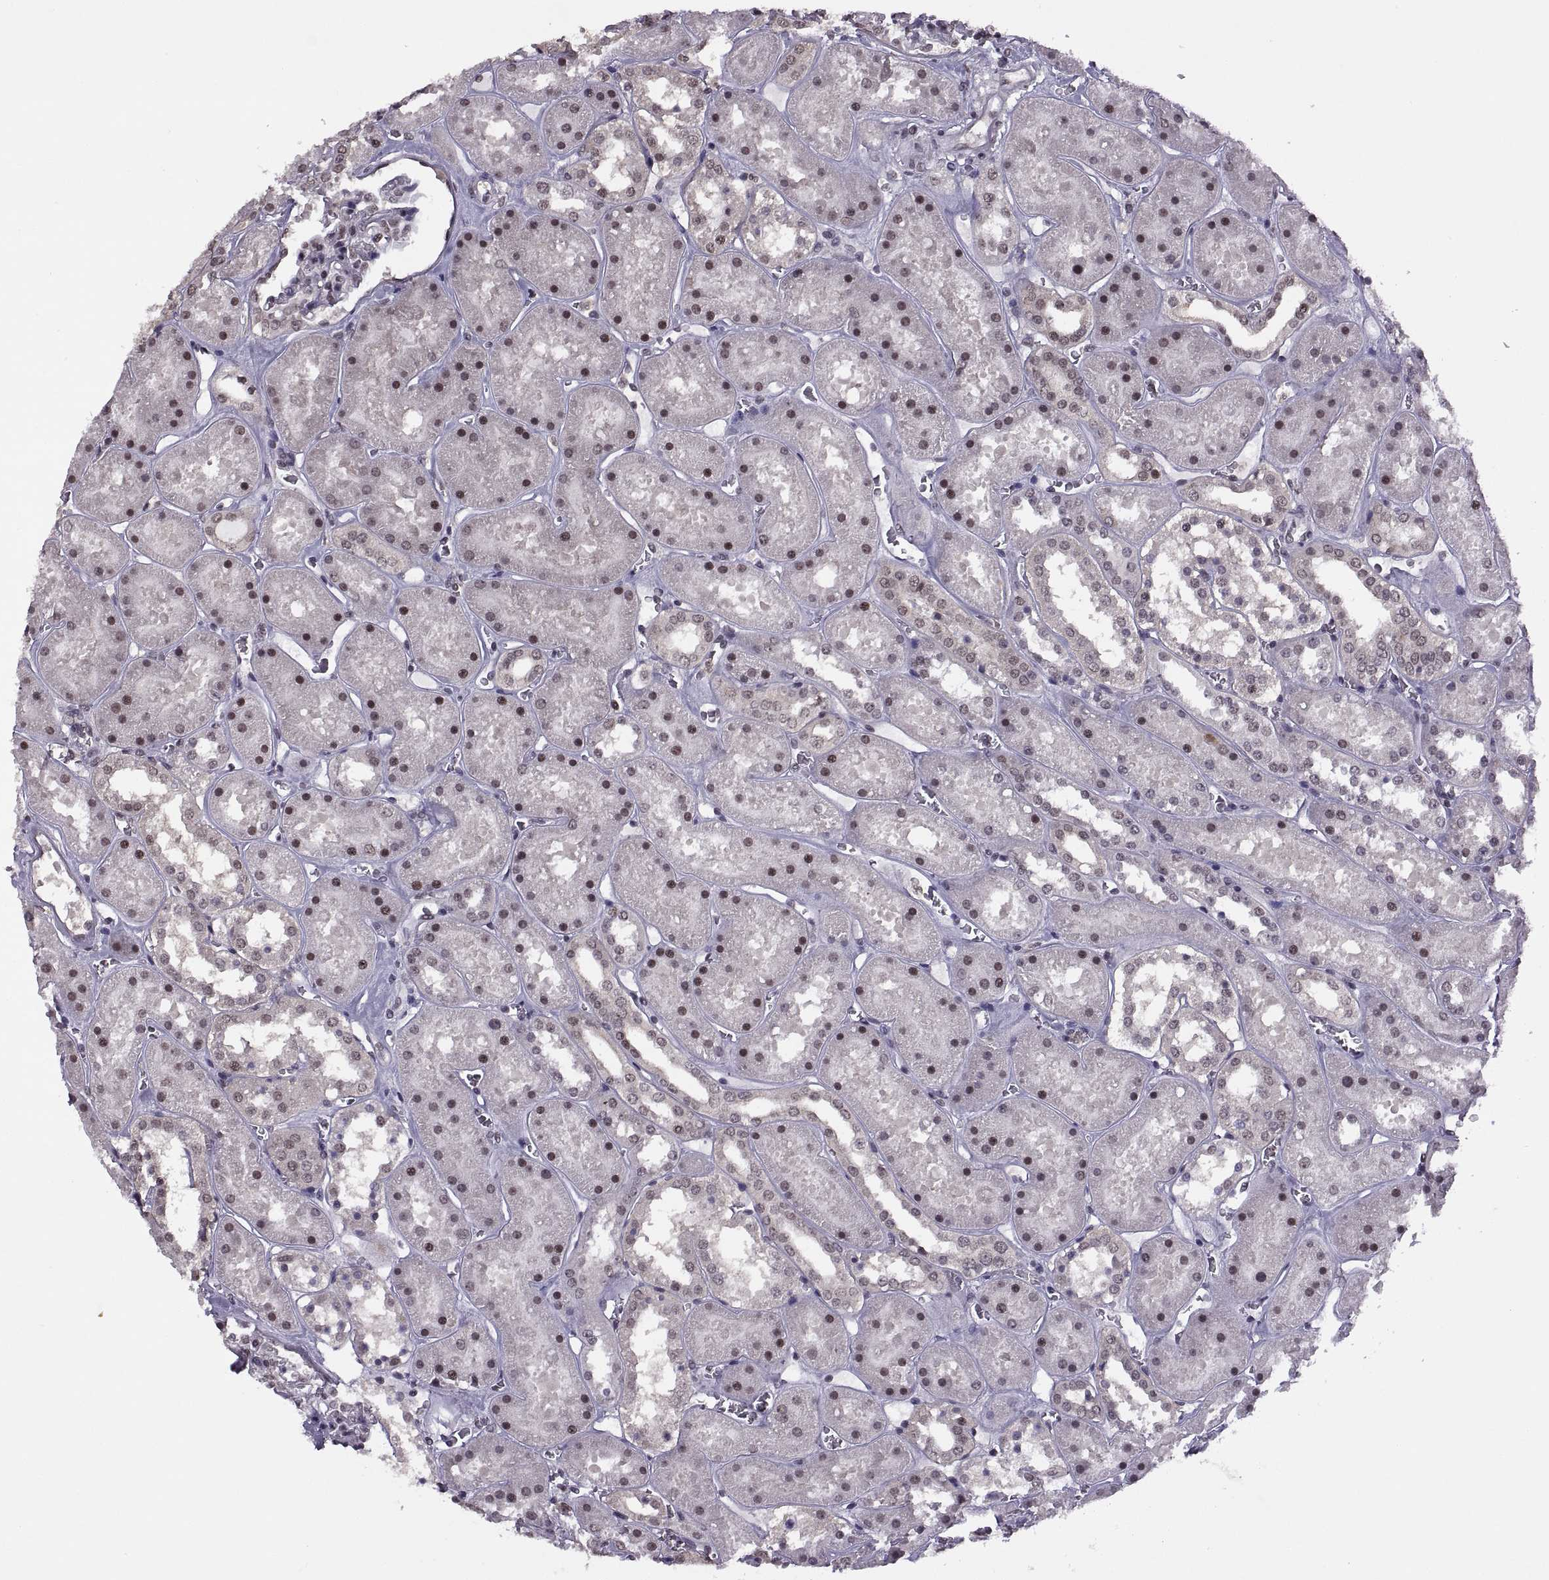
{"staining": {"intensity": "weak", "quantity": "<25%", "location": "nuclear"}, "tissue": "kidney", "cell_type": "Cells in glomeruli", "image_type": "normal", "snomed": [{"axis": "morphology", "description": "Normal tissue, NOS"}, {"axis": "topography", "description": "Kidney"}], "caption": "Immunohistochemical staining of normal kidney reveals no significant positivity in cells in glomeruli.", "gene": "INTS3", "patient": {"sex": "female", "age": 41}}